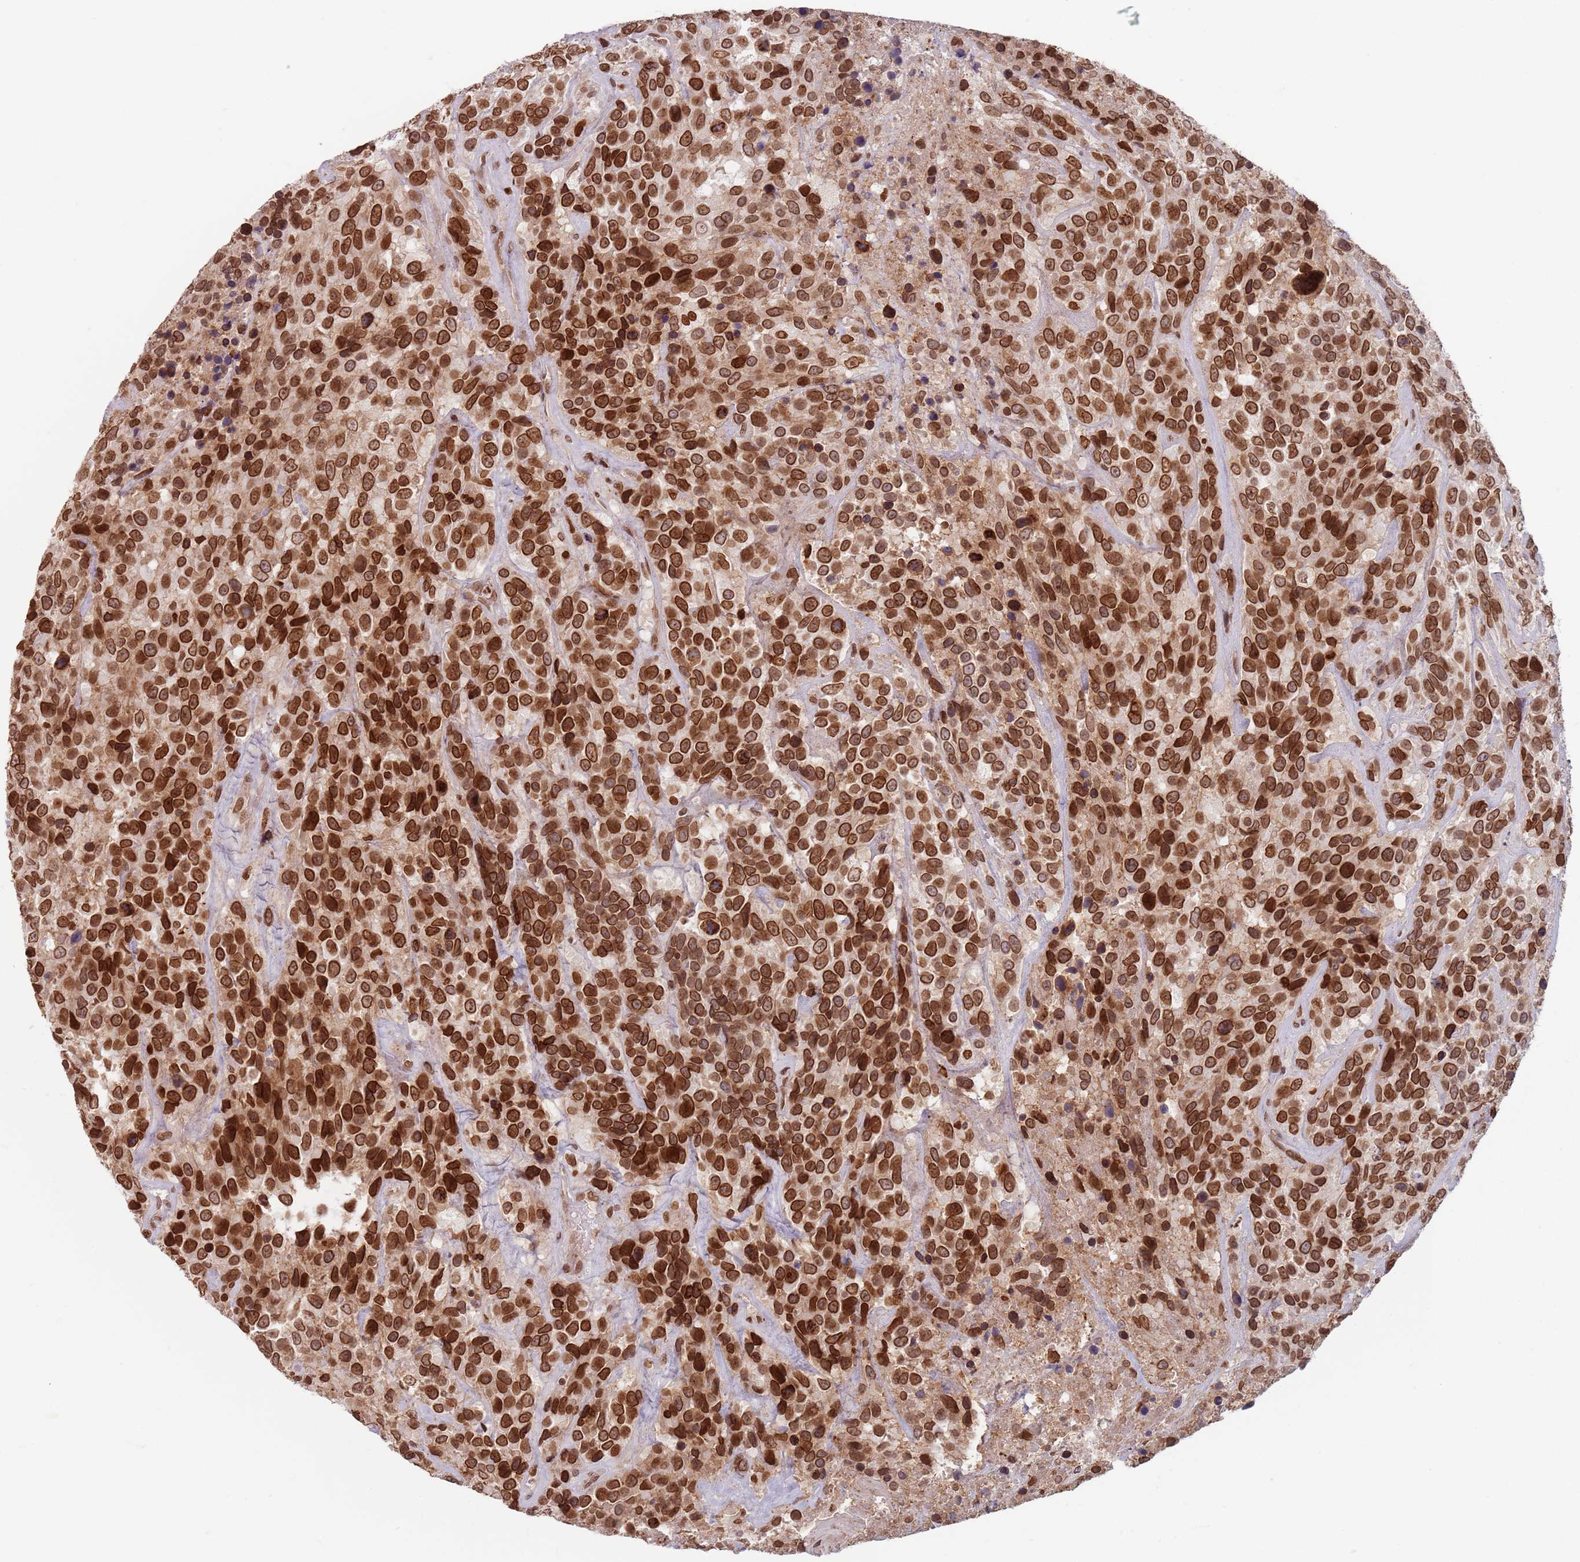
{"staining": {"intensity": "strong", "quantity": ">75%", "location": "cytoplasmic/membranous,nuclear"}, "tissue": "urothelial cancer", "cell_type": "Tumor cells", "image_type": "cancer", "snomed": [{"axis": "morphology", "description": "Urothelial carcinoma, High grade"}, {"axis": "topography", "description": "Urinary bladder"}], "caption": "This micrograph displays immunohistochemistry staining of human urothelial cancer, with high strong cytoplasmic/membranous and nuclear expression in approximately >75% of tumor cells.", "gene": "NUP50", "patient": {"sex": "female", "age": 70}}